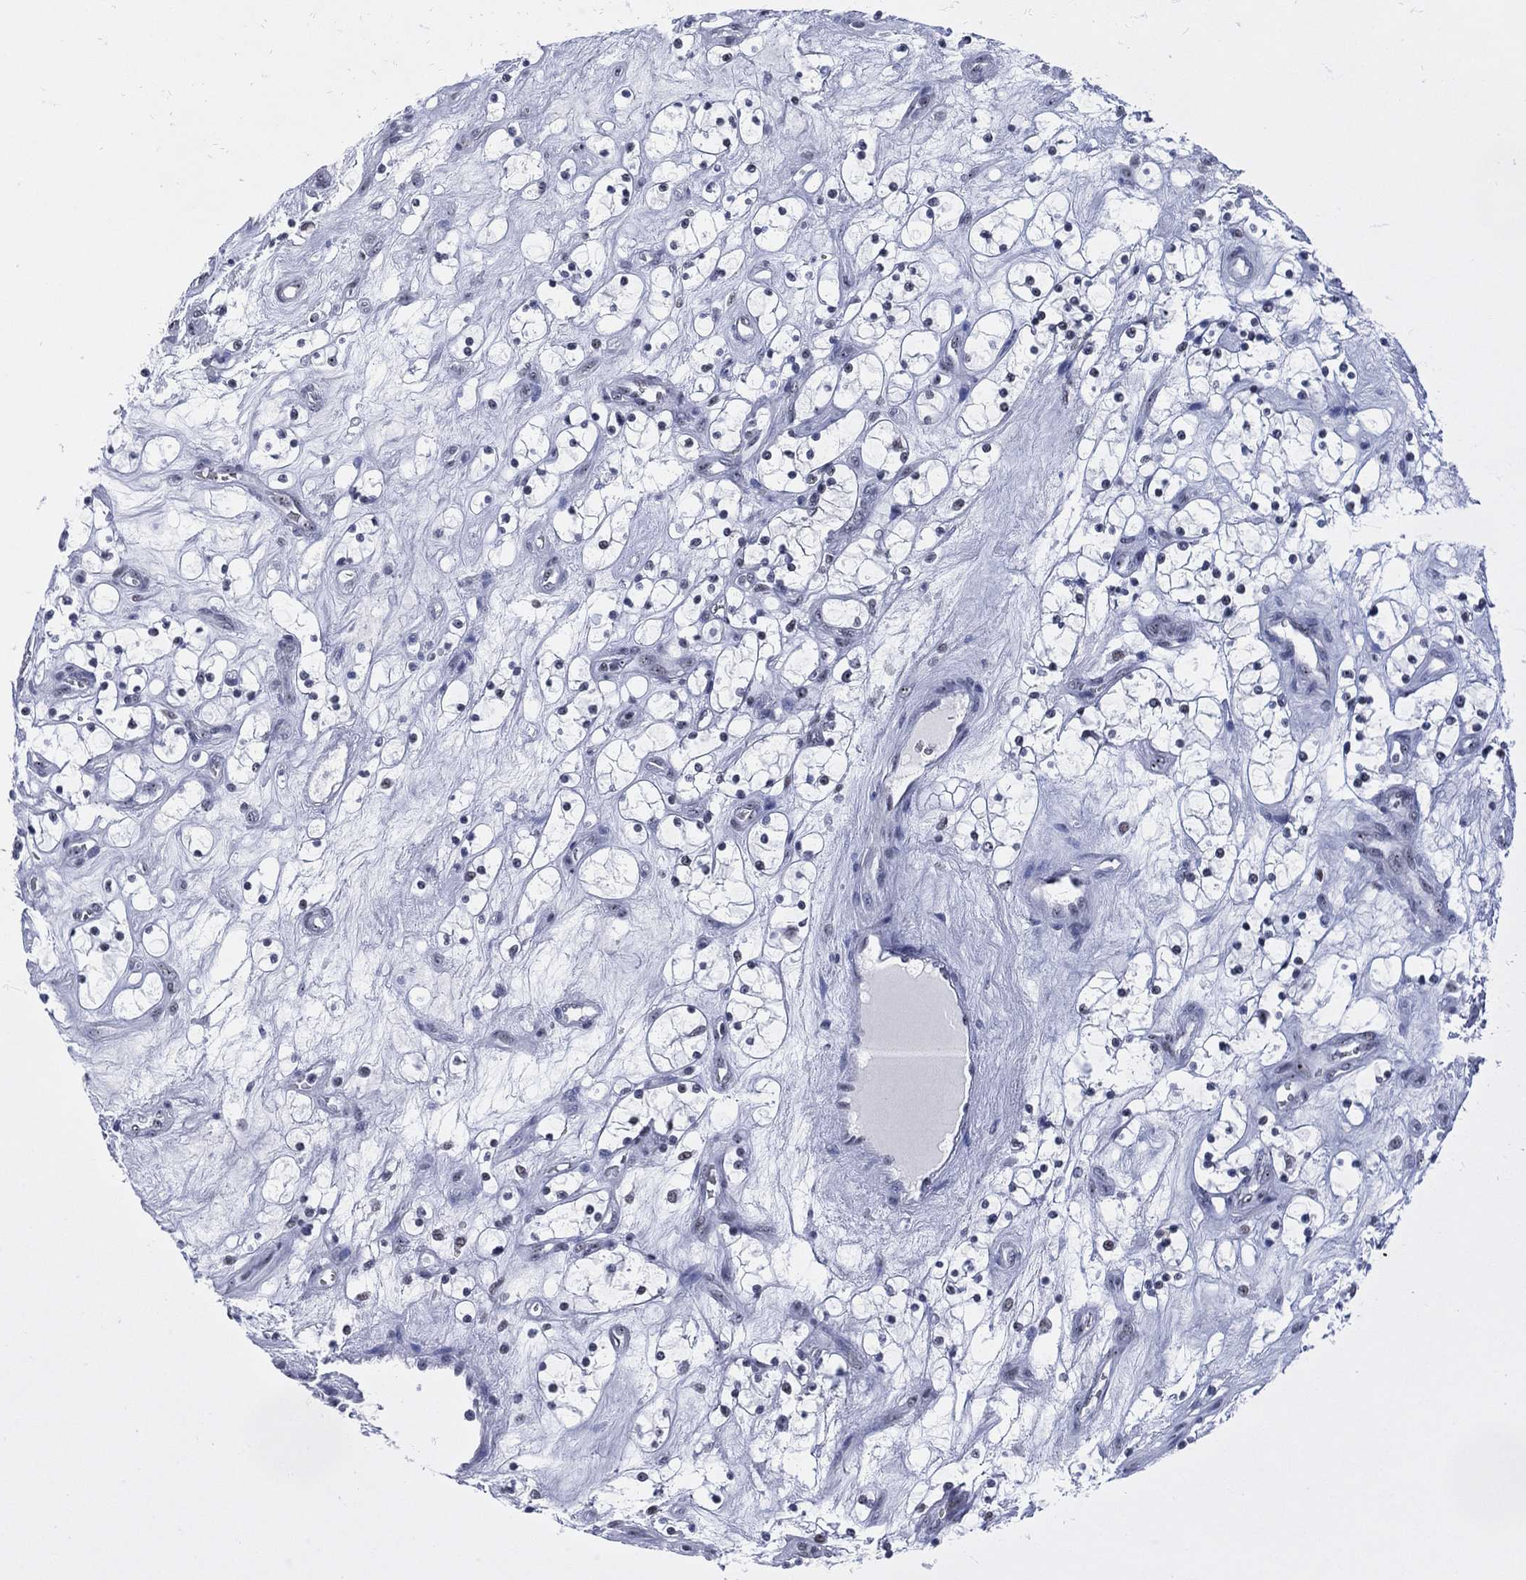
{"staining": {"intensity": "negative", "quantity": "none", "location": "none"}, "tissue": "renal cancer", "cell_type": "Tumor cells", "image_type": "cancer", "snomed": [{"axis": "morphology", "description": "Adenocarcinoma, NOS"}, {"axis": "topography", "description": "Kidney"}], "caption": "Photomicrograph shows no protein positivity in tumor cells of adenocarcinoma (renal) tissue. (DAB (3,3'-diaminobenzidine) immunohistochemistry (IHC) with hematoxylin counter stain).", "gene": "MAPK8IP1", "patient": {"sex": "female", "age": 69}}